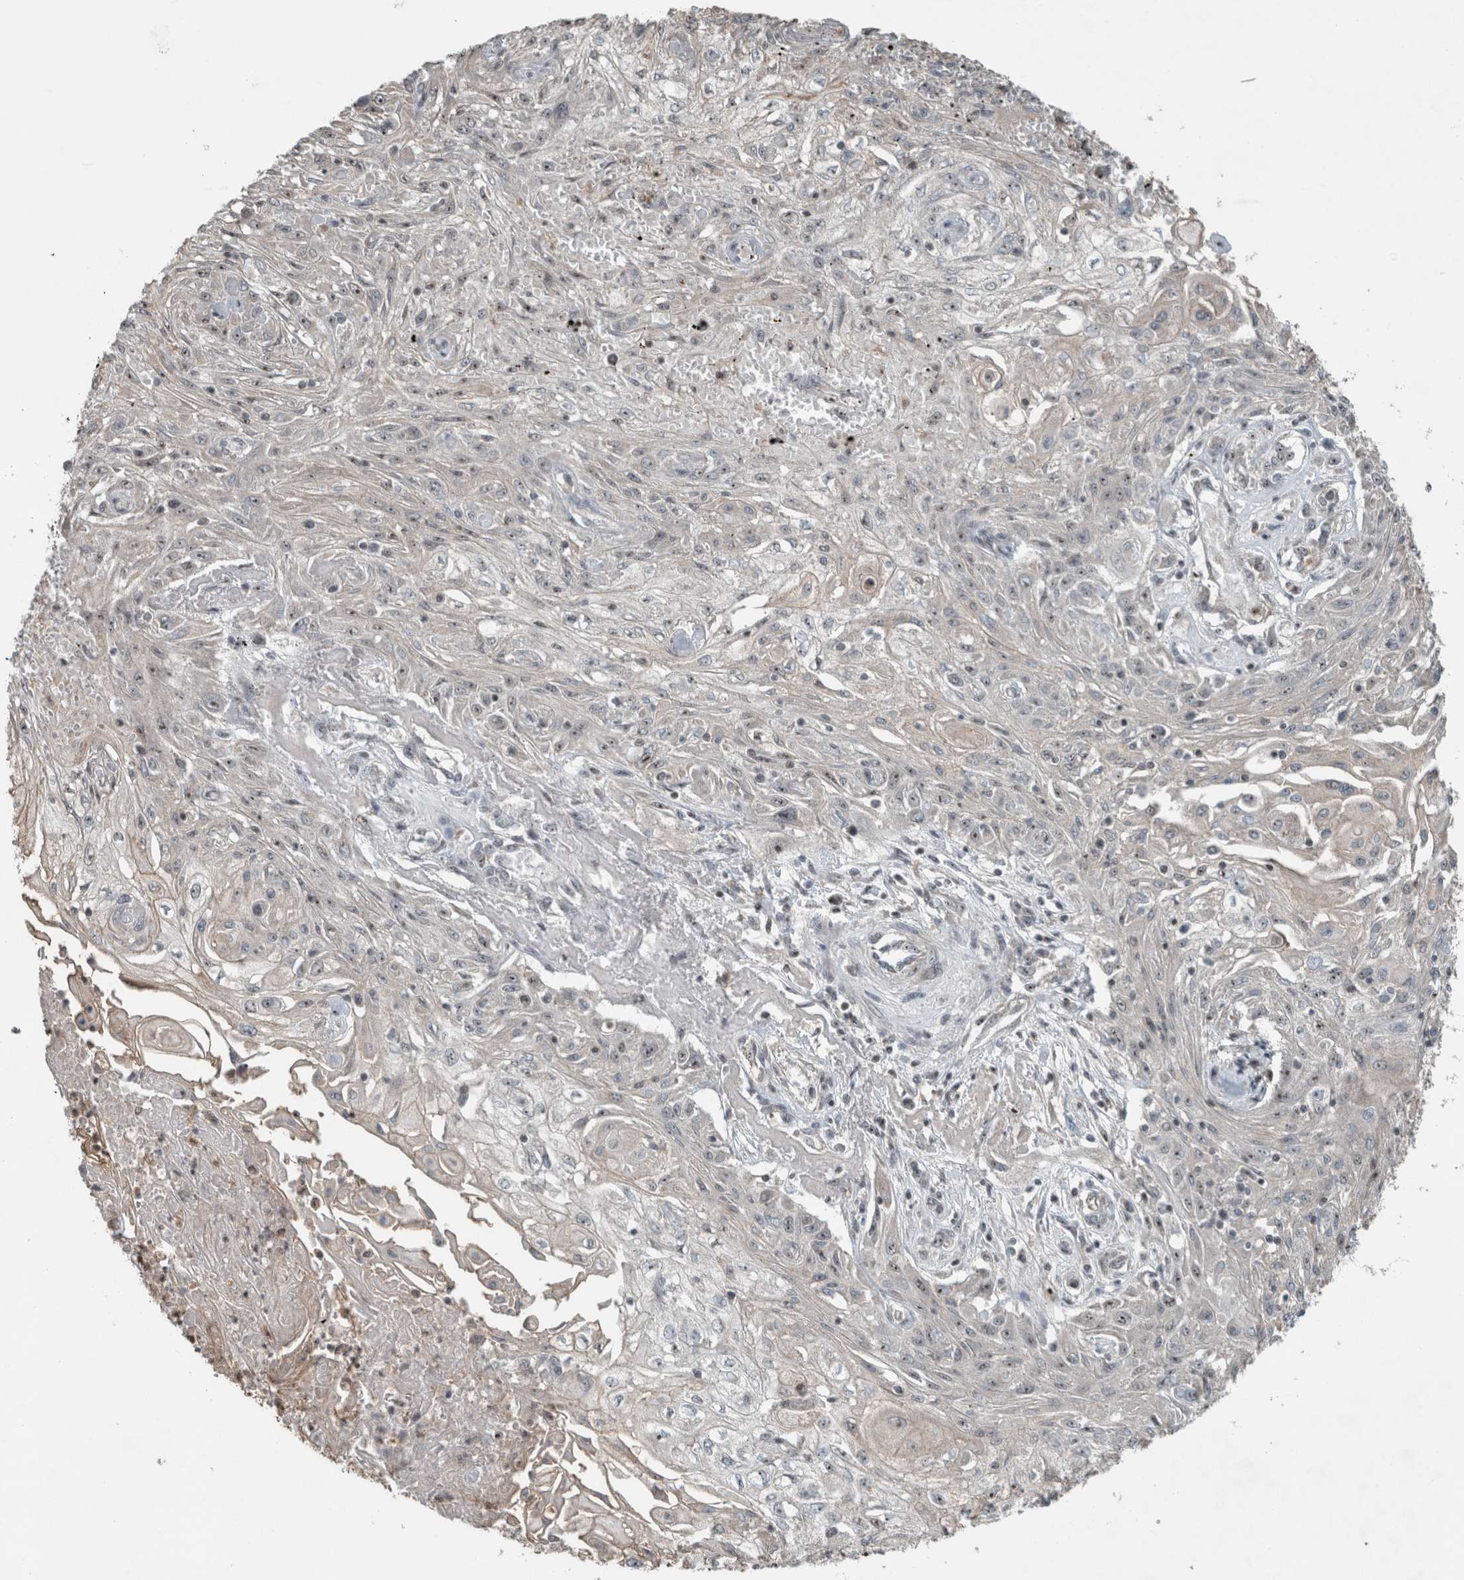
{"staining": {"intensity": "negative", "quantity": "none", "location": "none"}, "tissue": "skin cancer", "cell_type": "Tumor cells", "image_type": "cancer", "snomed": [{"axis": "morphology", "description": "Squamous cell carcinoma, NOS"}, {"axis": "morphology", "description": "Squamous cell carcinoma, metastatic, NOS"}, {"axis": "topography", "description": "Skin"}, {"axis": "topography", "description": "Lymph node"}], "caption": "IHC micrograph of neoplastic tissue: human skin cancer (metastatic squamous cell carcinoma) stained with DAB exhibits no significant protein expression in tumor cells. The staining was performed using DAB to visualize the protein expression in brown, while the nuclei were stained in blue with hematoxylin (Magnification: 20x).", "gene": "RPF1", "patient": {"sex": "male", "age": 75}}